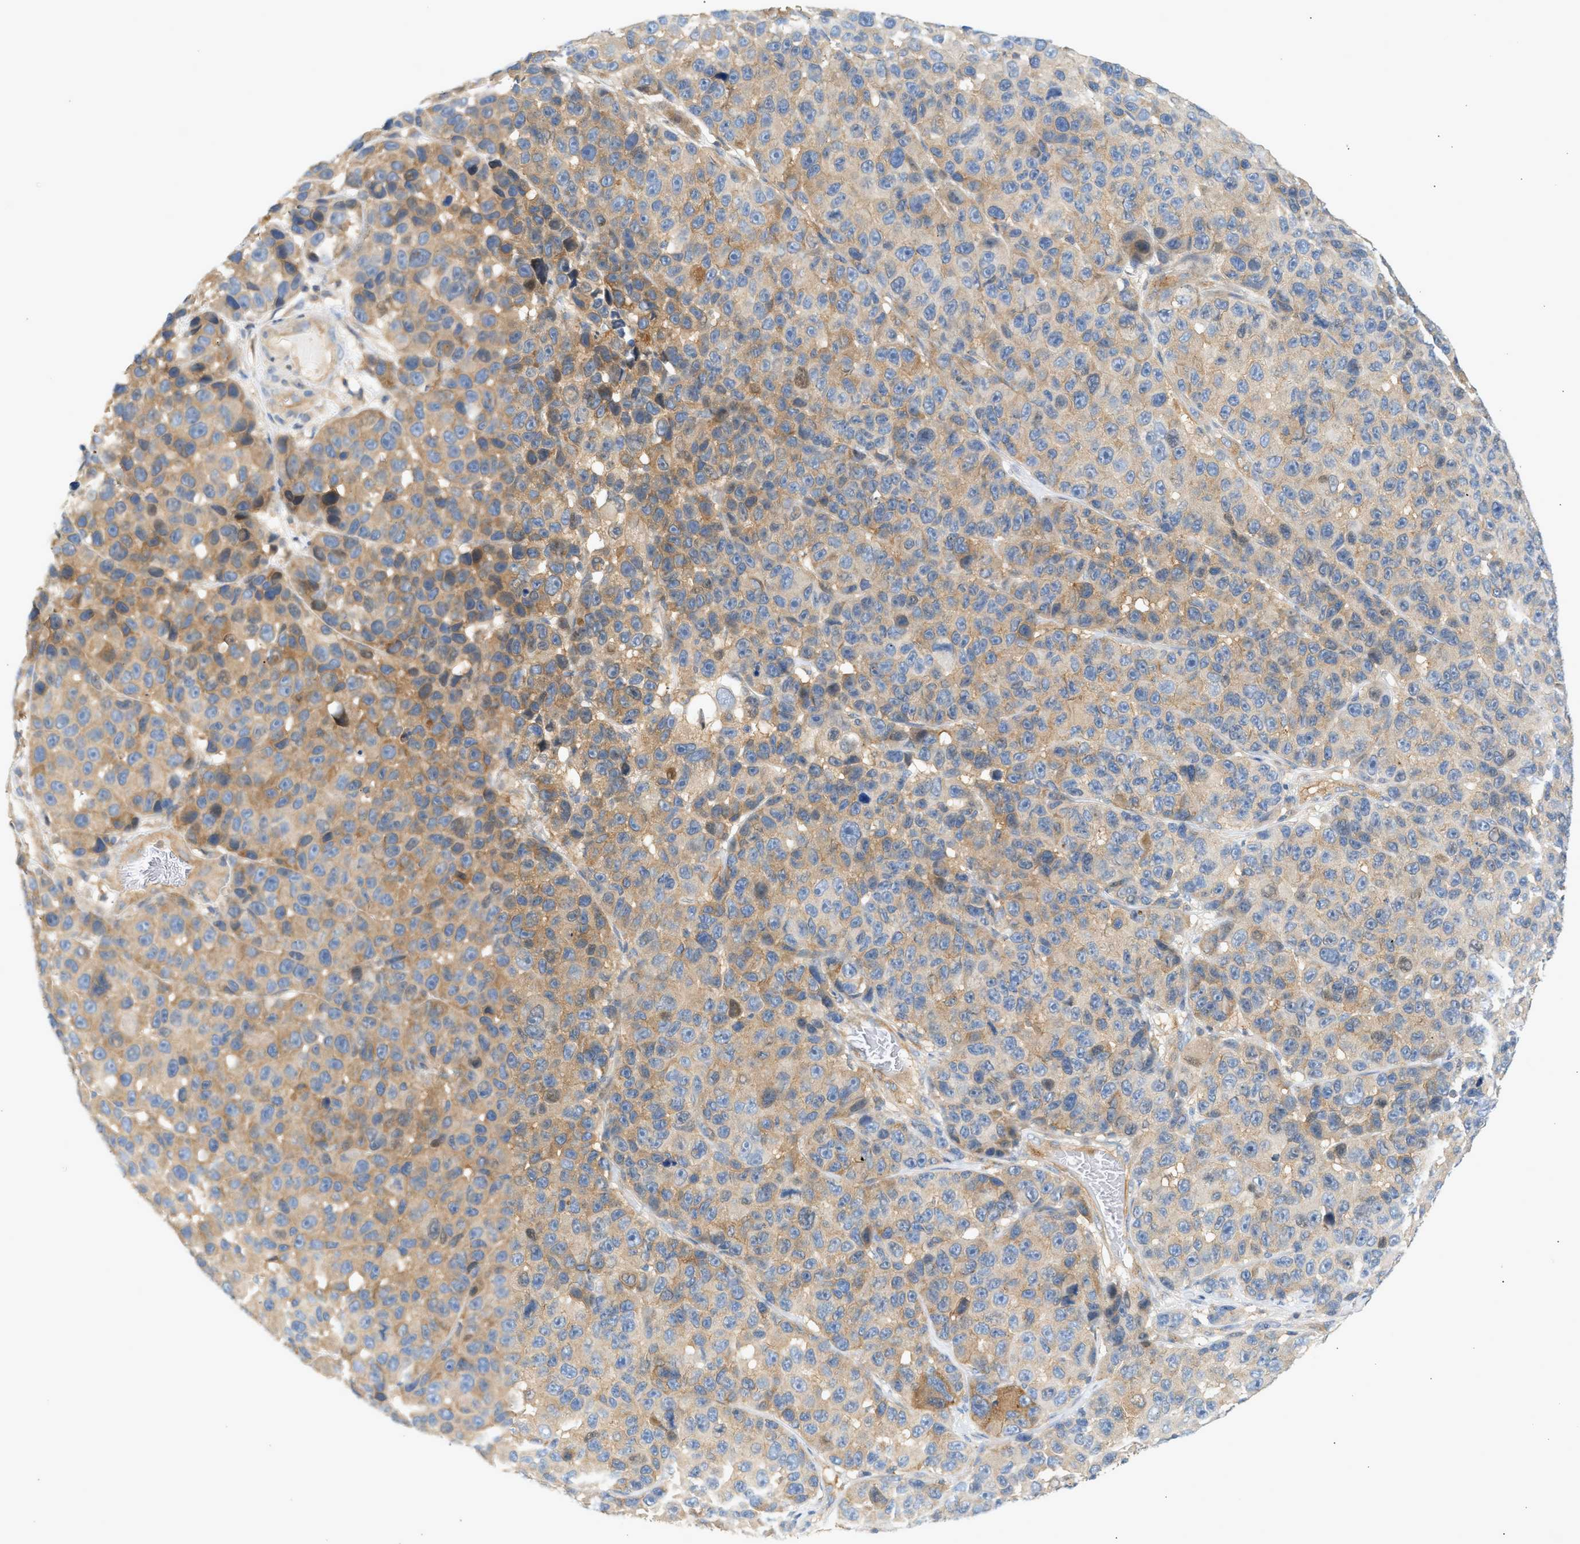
{"staining": {"intensity": "moderate", "quantity": "25%-75%", "location": "cytoplasmic/membranous"}, "tissue": "melanoma", "cell_type": "Tumor cells", "image_type": "cancer", "snomed": [{"axis": "morphology", "description": "Malignant melanoma, NOS"}, {"axis": "topography", "description": "Skin"}], "caption": "This photomicrograph reveals malignant melanoma stained with immunohistochemistry (IHC) to label a protein in brown. The cytoplasmic/membranous of tumor cells show moderate positivity for the protein. Nuclei are counter-stained blue.", "gene": "PAFAH1B1", "patient": {"sex": "male", "age": 53}}